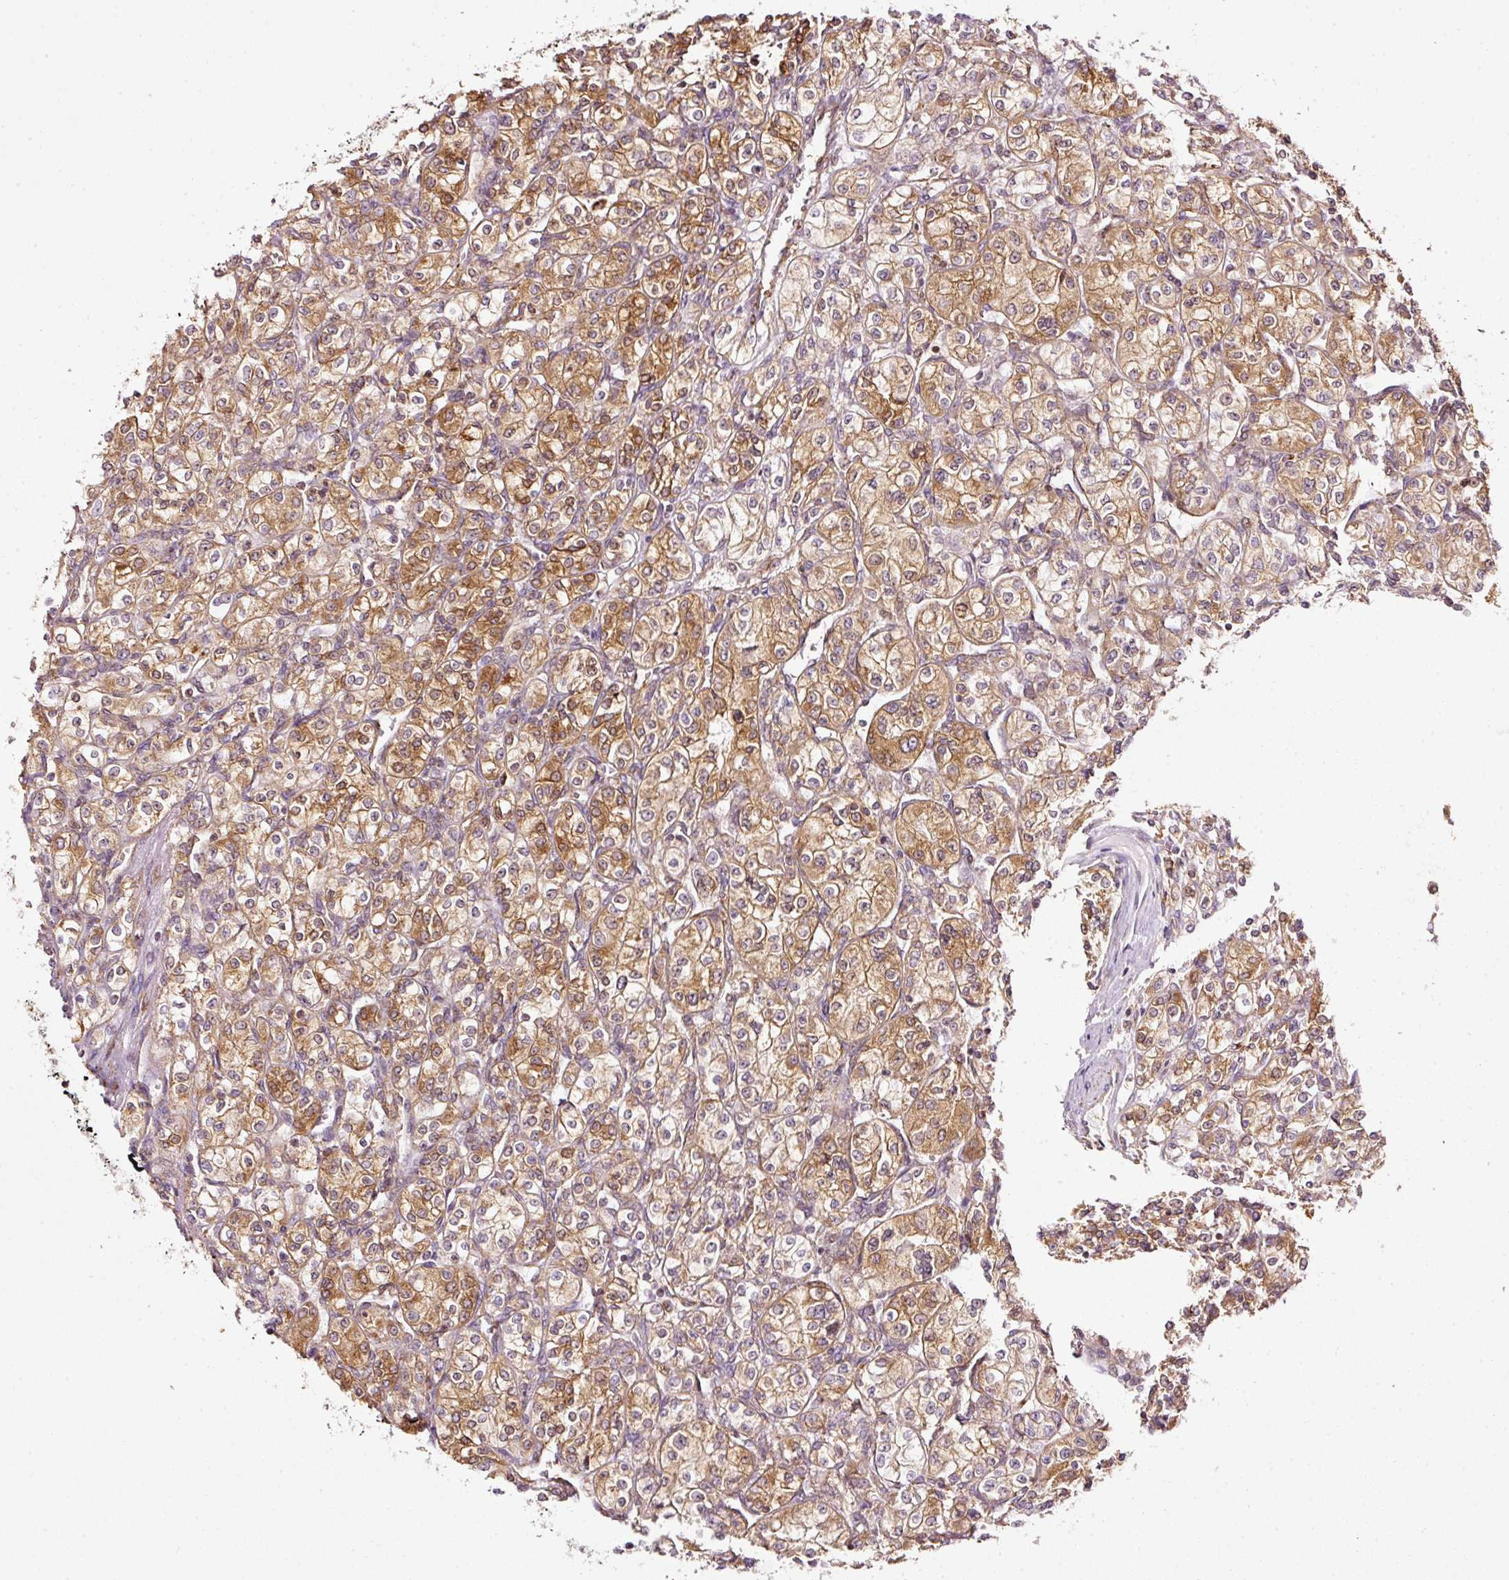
{"staining": {"intensity": "moderate", "quantity": ">75%", "location": "cytoplasmic/membranous"}, "tissue": "renal cancer", "cell_type": "Tumor cells", "image_type": "cancer", "snomed": [{"axis": "morphology", "description": "Adenocarcinoma, NOS"}, {"axis": "topography", "description": "Kidney"}], "caption": "Moderate cytoplasmic/membranous protein positivity is appreciated in about >75% of tumor cells in renal cancer.", "gene": "SCNM1", "patient": {"sex": "male", "age": 77}}